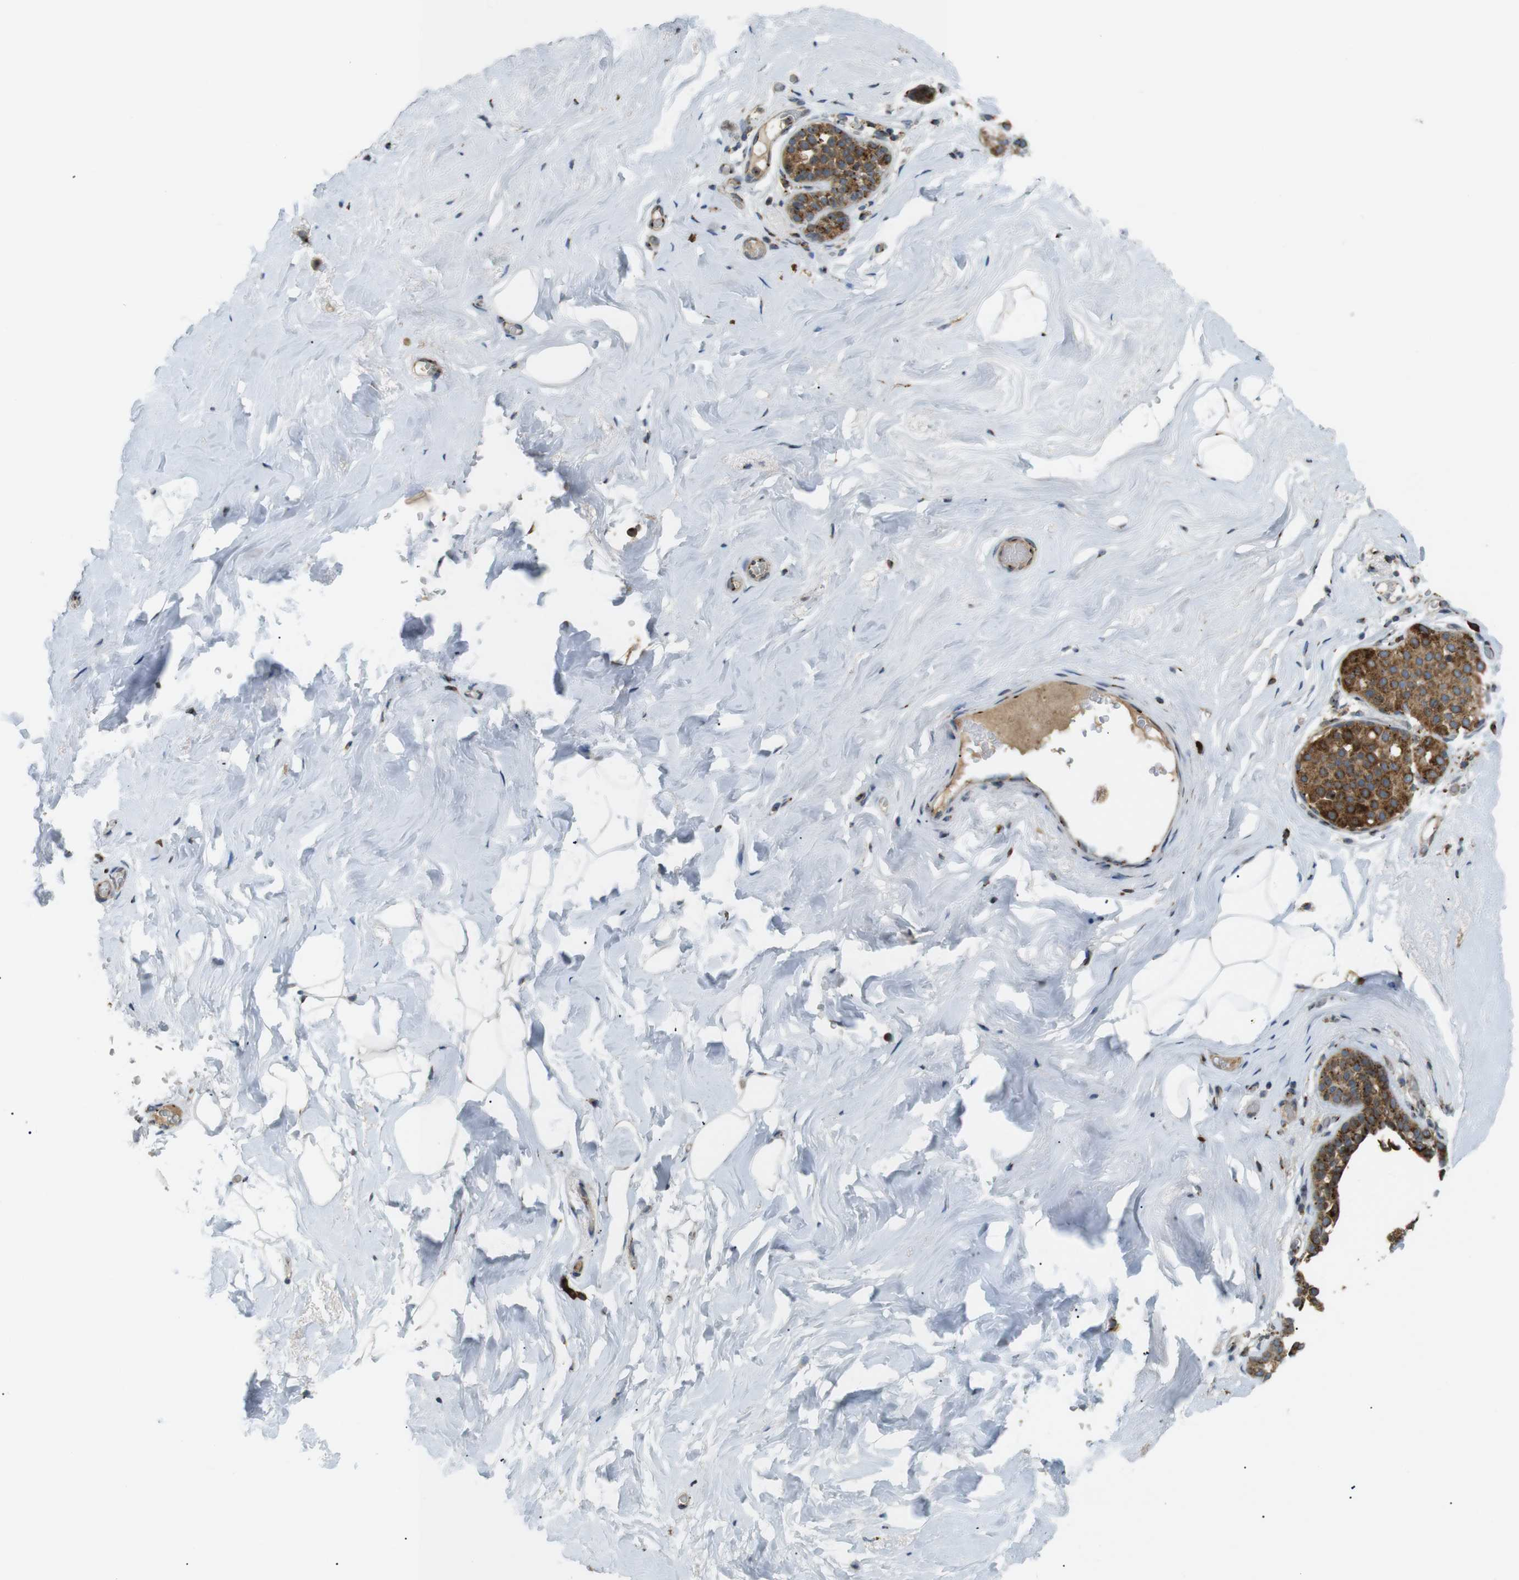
{"staining": {"intensity": "negative", "quantity": "none", "location": "none"}, "tissue": "breast", "cell_type": "Adipocytes", "image_type": "normal", "snomed": [{"axis": "morphology", "description": "Normal tissue, NOS"}, {"axis": "topography", "description": "Breast"}], "caption": "Unremarkable breast was stained to show a protein in brown. There is no significant staining in adipocytes. The staining was performed using DAB to visualize the protein expression in brown, while the nuclei were stained in blue with hematoxylin (Magnification: 20x).", "gene": "TMED4", "patient": {"sex": "female", "age": 75}}